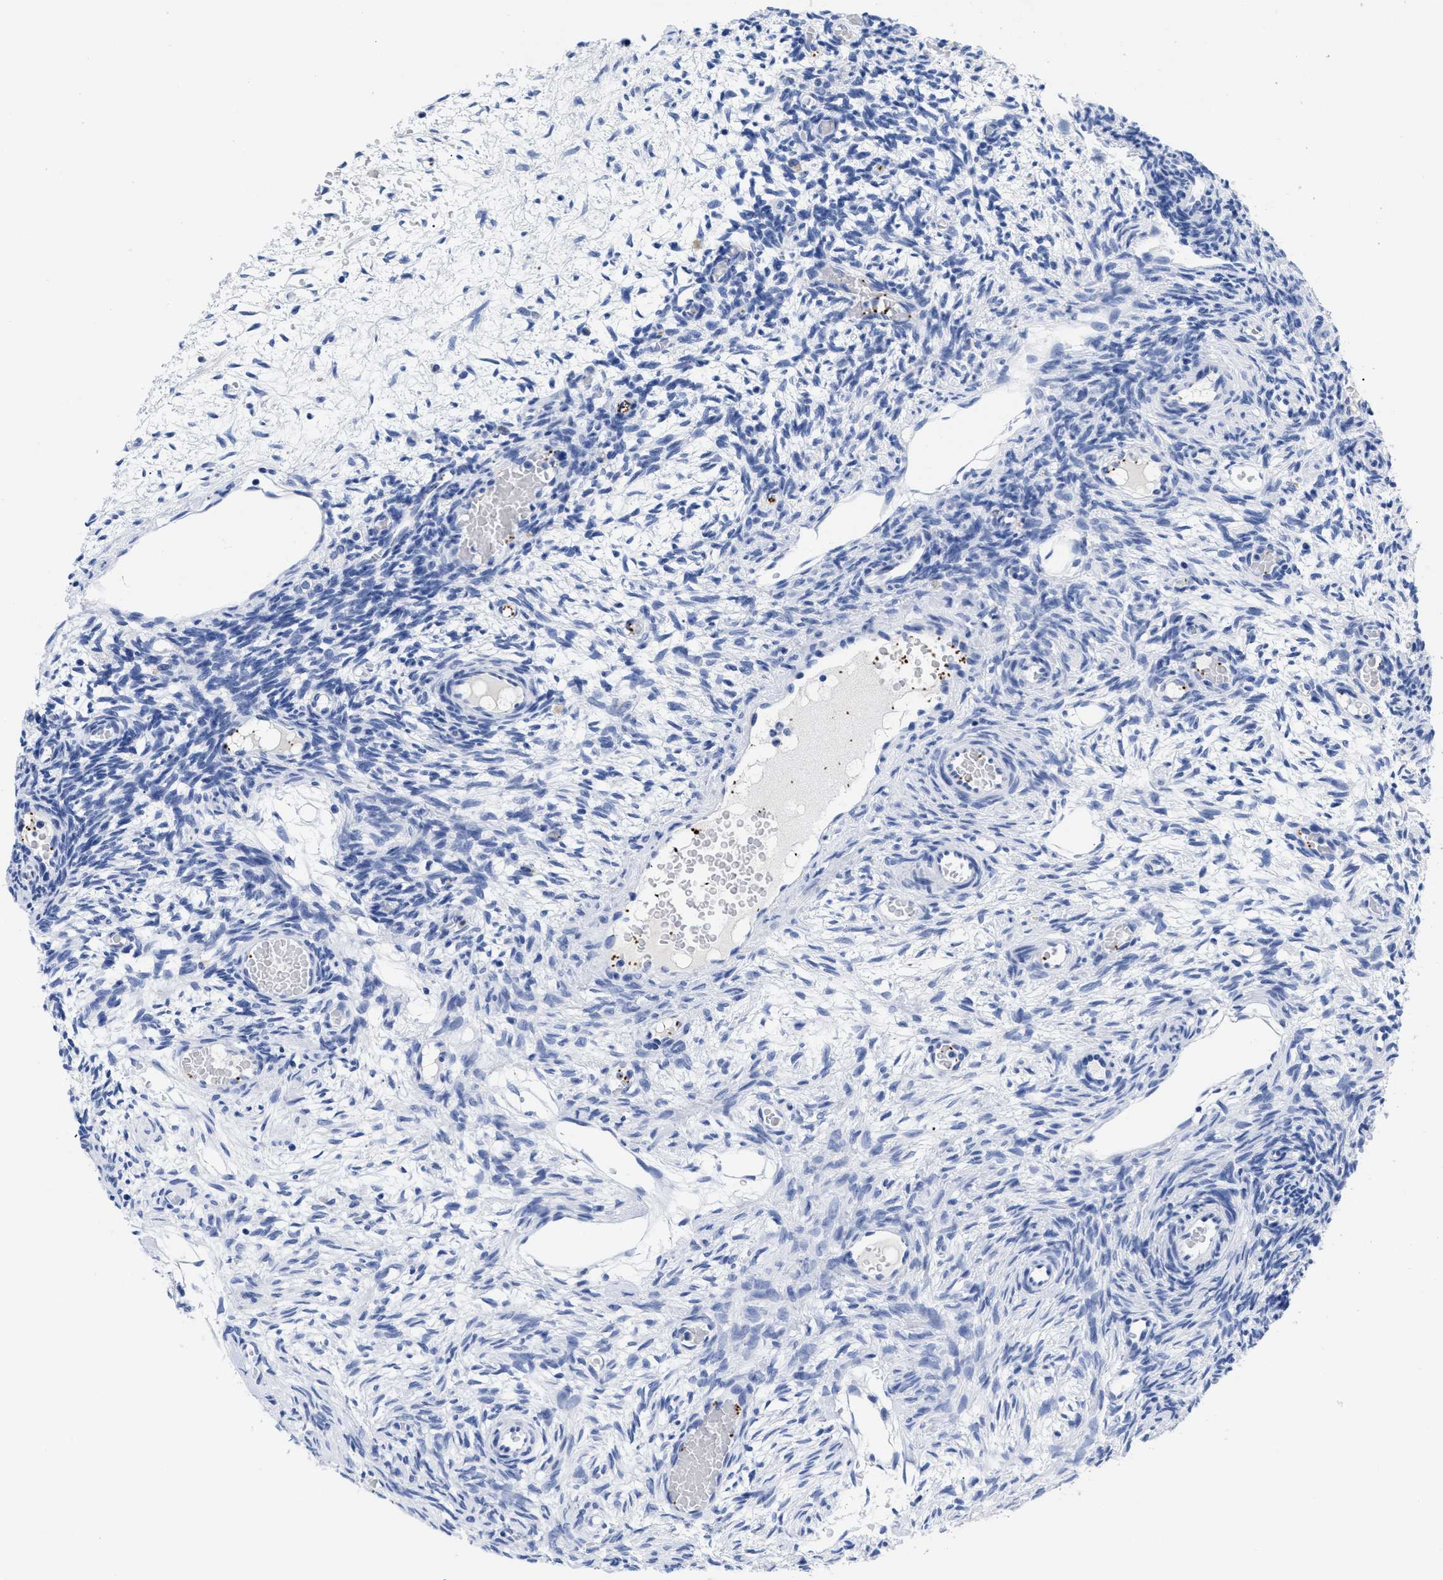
{"staining": {"intensity": "negative", "quantity": "none", "location": "none"}, "tissue": "ovary", "cell_type": "Ovarian stroma cells", "image_type": "normal", "snomed": [{"axis": "morphology", "description": "Normal tissue, NOS"}, {"axis": "topography", "description": "Ovary"}], "caption": "Photomicrograph shows no protein staining in ovarian stroma cells of unremarkable ovary.", "gene": "TREML1", "patient": {"sex": "female", "age": 27}}